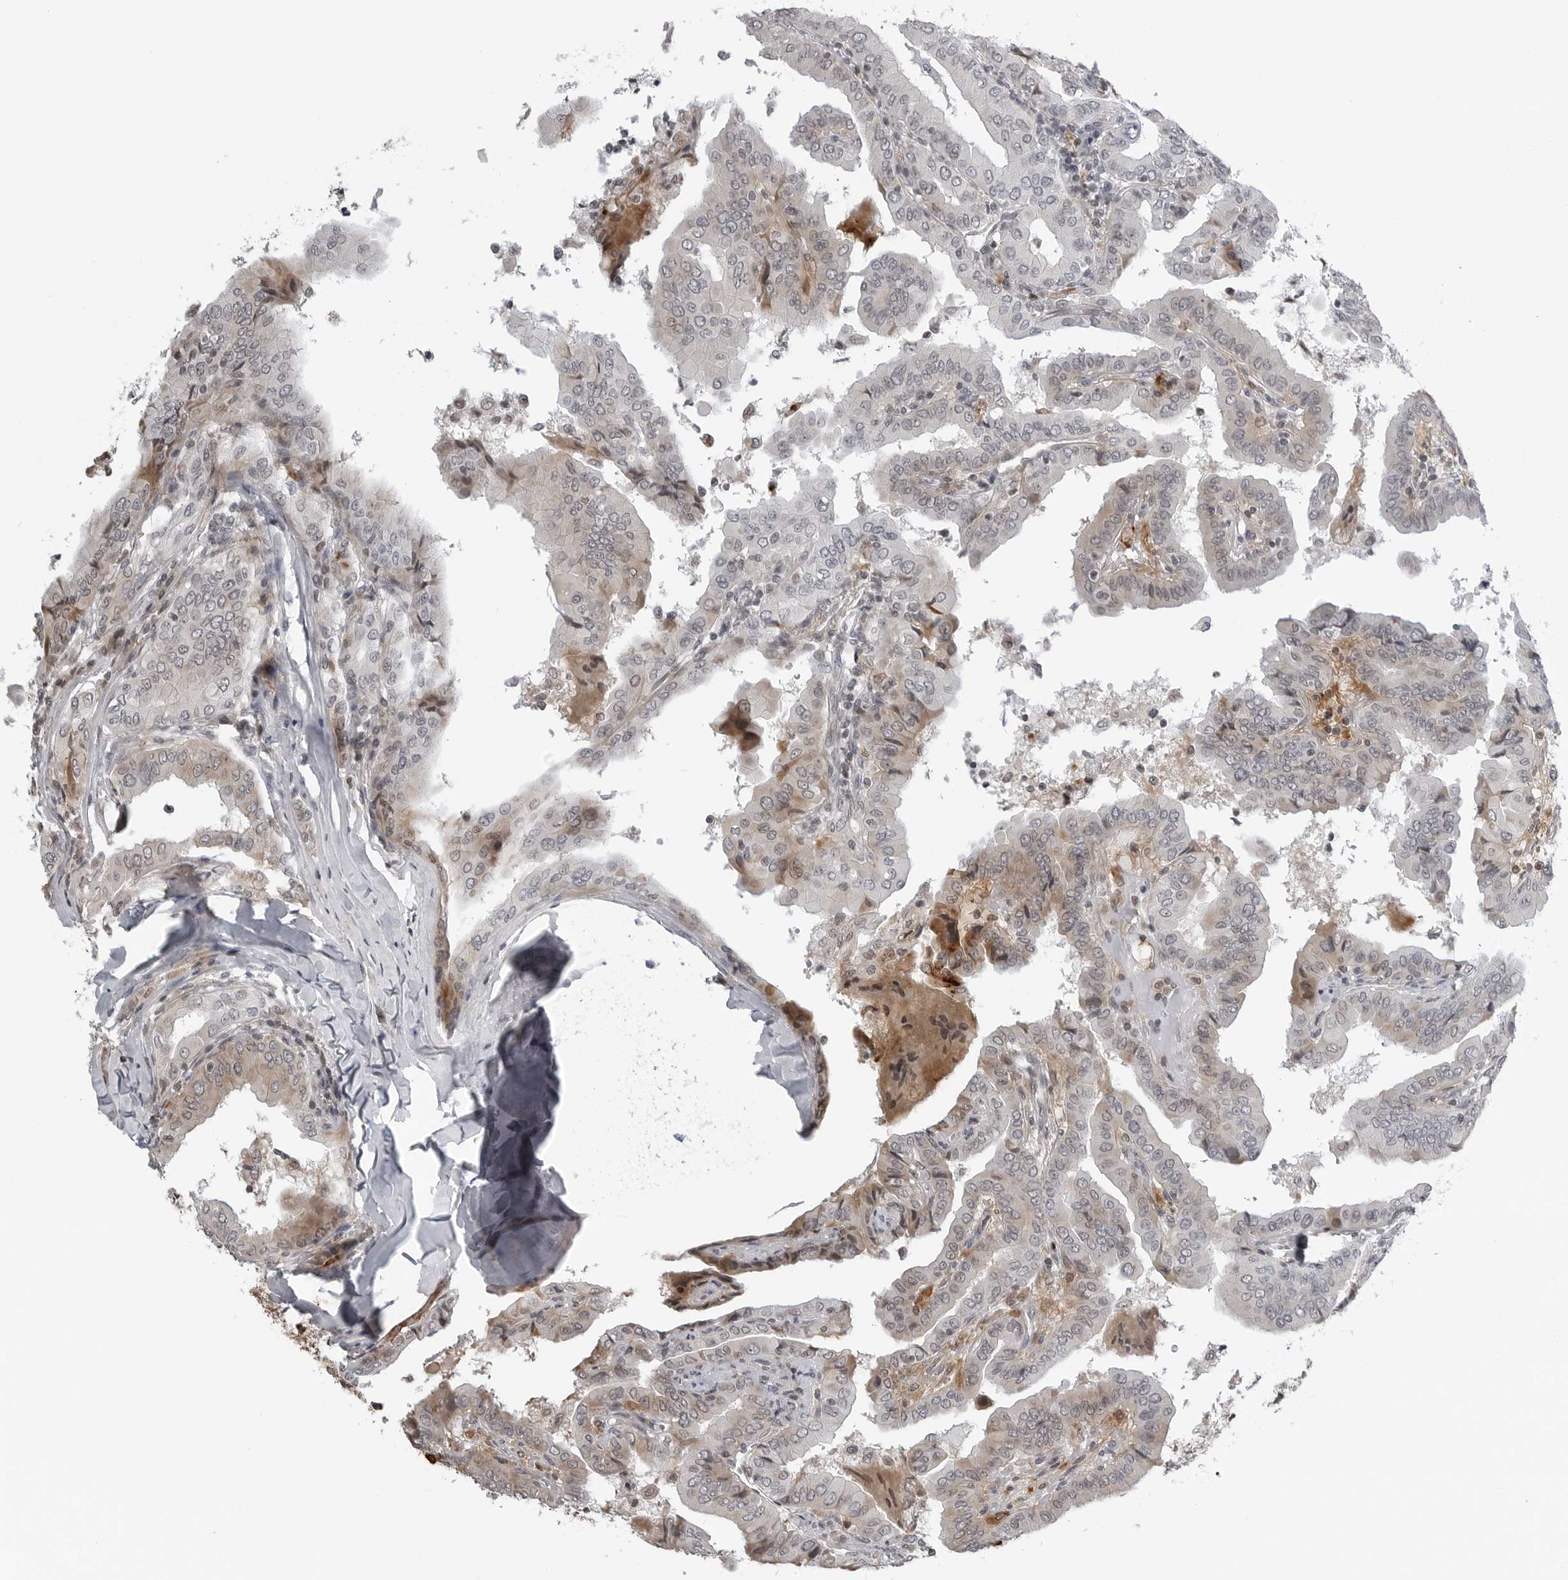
{"staining": {"intensity": "weak", "quantity": "<25%", "location": "cytoplasmic/membranous"}, "tissue": "thyroid cancer", "cell_type": "Tumor cells", "image_type": "cancer", "snomed": [{"axis": "morphology", "description": "Papillary adenocarcinoma, NOS"}, {"axis": "topography", "description": "Thyroid gland"}], "caption": "Thyroid papillary adenocarcinoma was stained to show a protein in brown. There is no significant expression in tumor cells. (DAB (3,3'-diaminobenzidine) immunohistochemistry (IHC) visualized using brightfield microscopy, high magnification).", "gene": "CXCR5", "patient": {"sex": "male", "age": 33}}